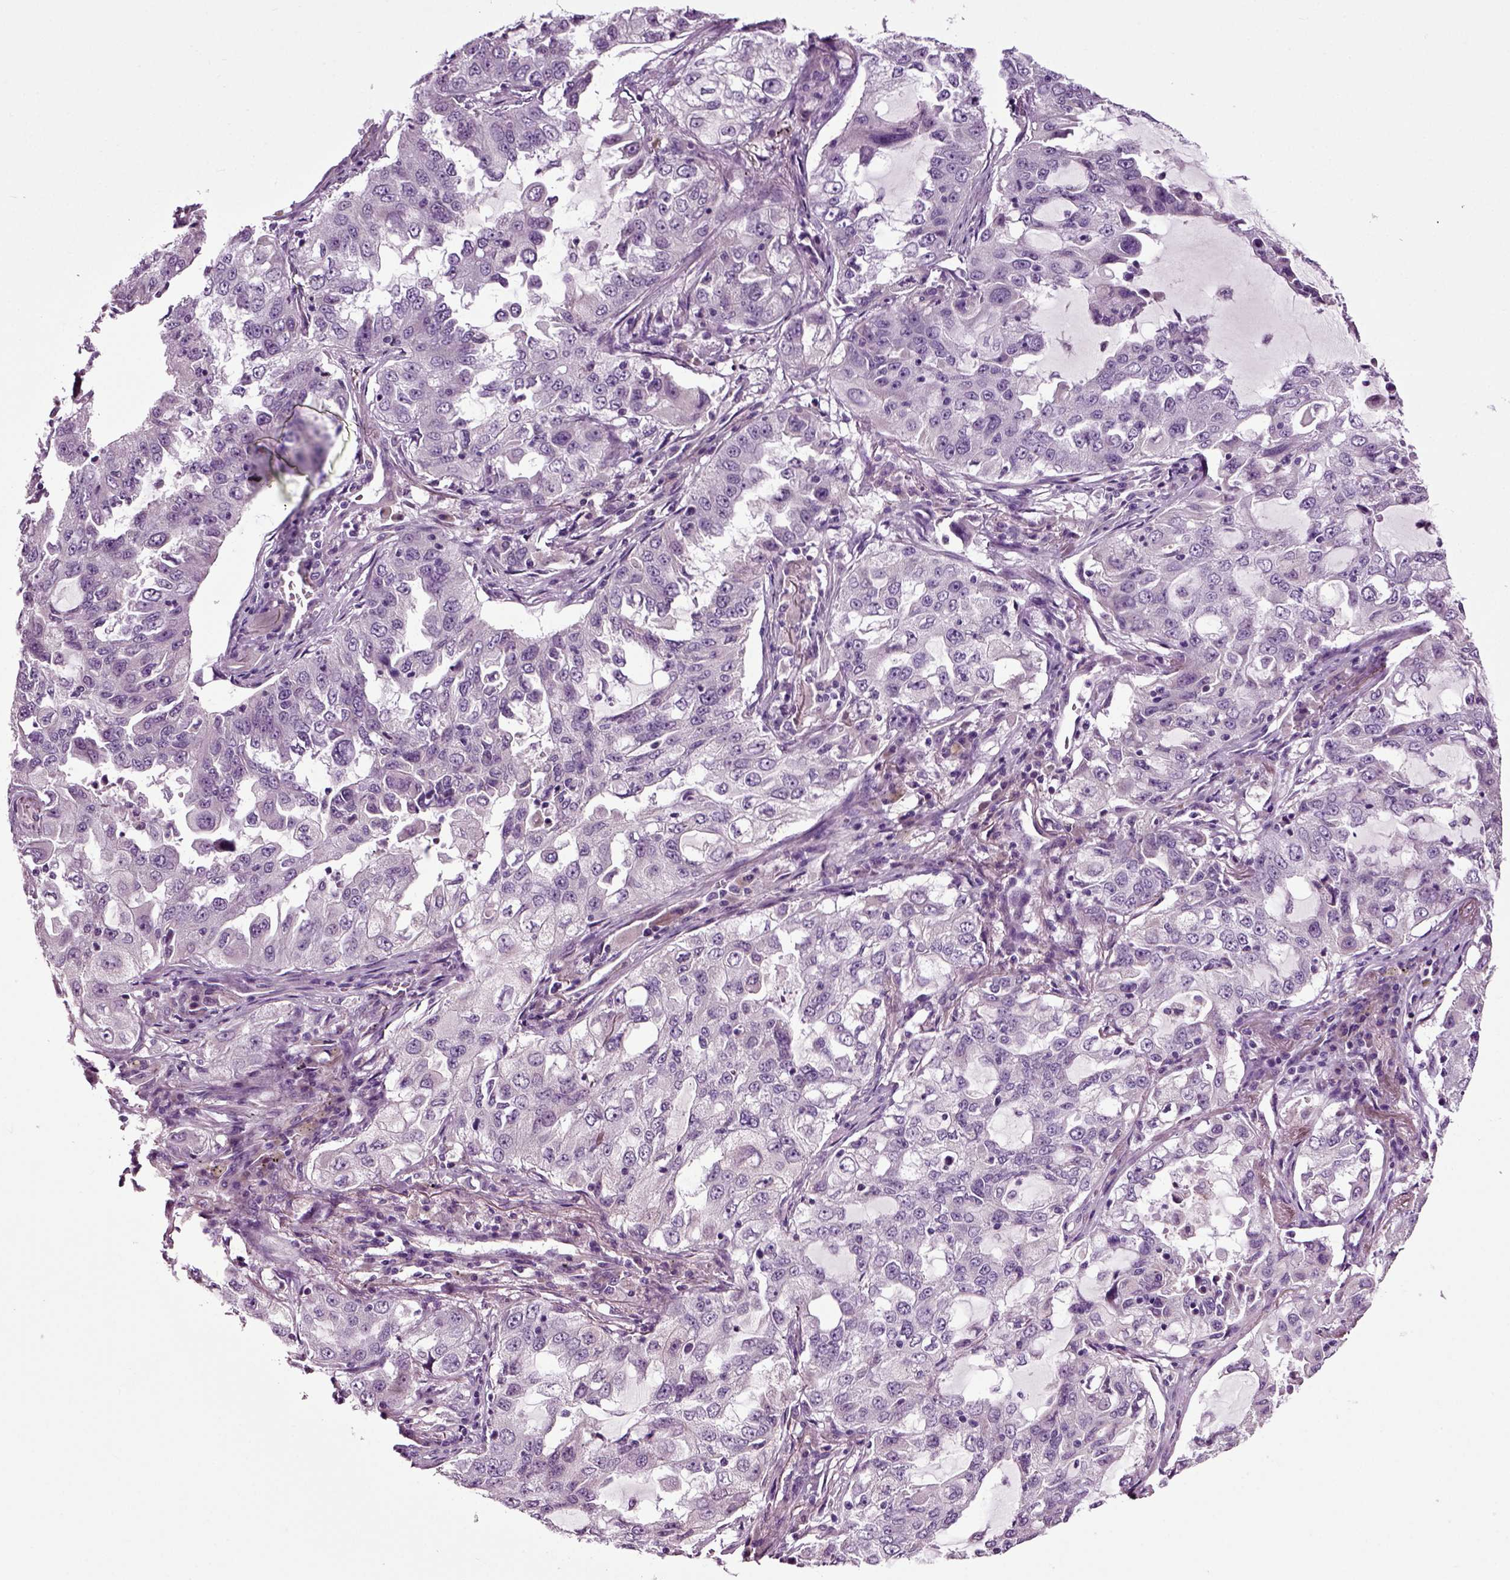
{"staining": {"intensity": "negative", "quantity": "none", "location": "none"}, "tissue": "lung cancer", "cell_type": "Tumor cells", "image_type": "cancer", "snomed": [{"axis": "morphology", "description": "Adenocarcinoma, NOS"}, {"axis": "topography", "description": "Lung"}], "caption": "High power microscopy histopathology image of an IHC photomicrograph of lung cancer (adenocarcinoma), revealing no significant staining in tumor cells.", "gene": "SPATA17", "patient": {"sex": "female", "age": 61}}